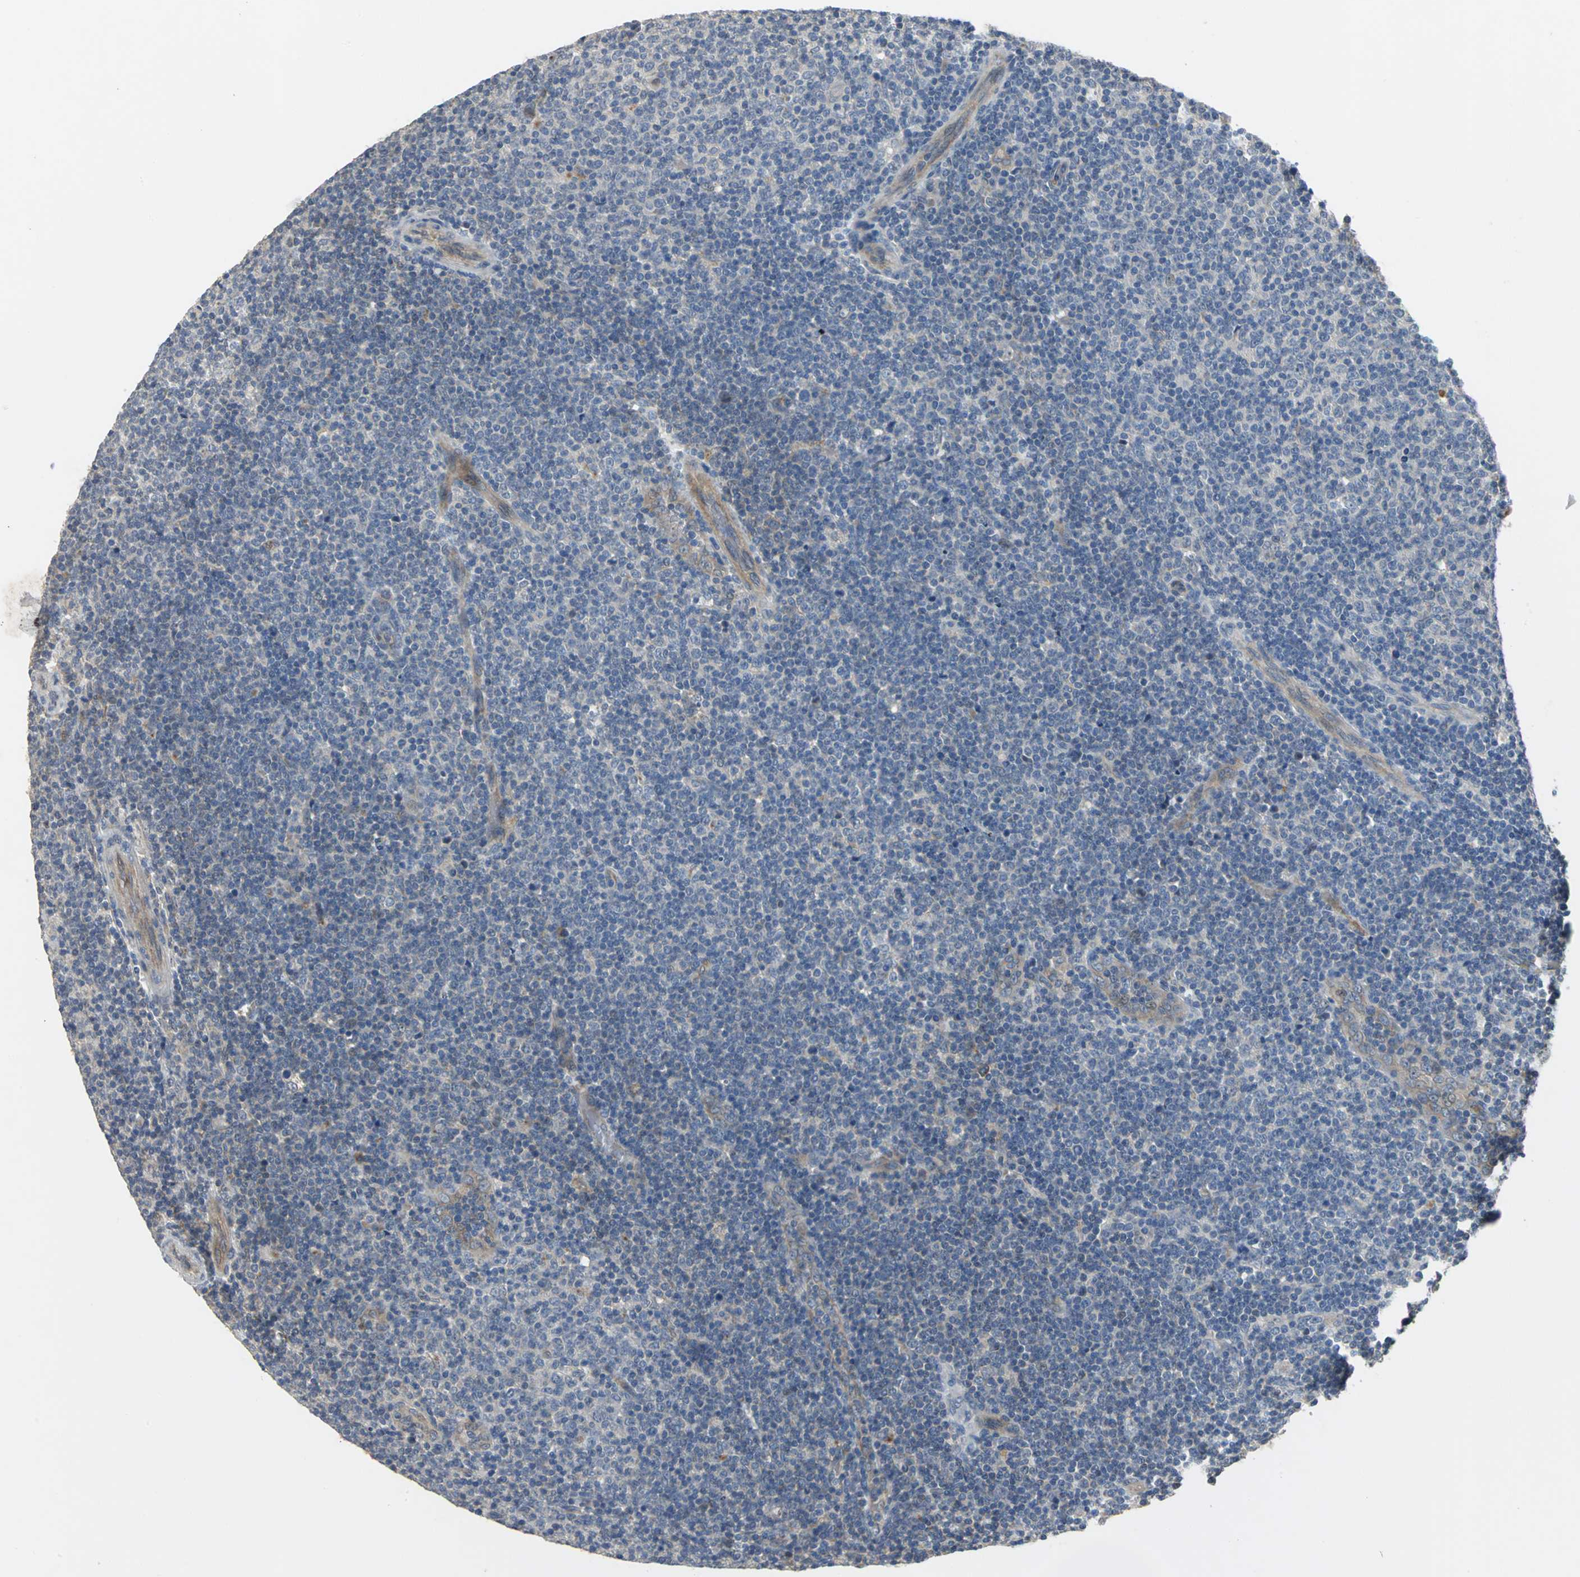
{"staining": {"intensity": "negative", "quantity": "none", "location": "none"}, "tissue": "lymphoma", "cell_type": "Tumor cells", "image_type": "cancer", "snomed": [{"axis": "morphology", "description": "Malignant lymphoma, non-Hodgkin's type, Low grade"}, {"axis": "topography", "description": "Lymph node"}], "caption": "An IHC micrograph of lymphoma is shown. There is no staining in tumor cells of lymphoma. (Immunohistochemistry (ihc), brightfield microscopy, high magnification).", "gene": "IL17RB", "patient": {"sex": "male", "age": 70}}